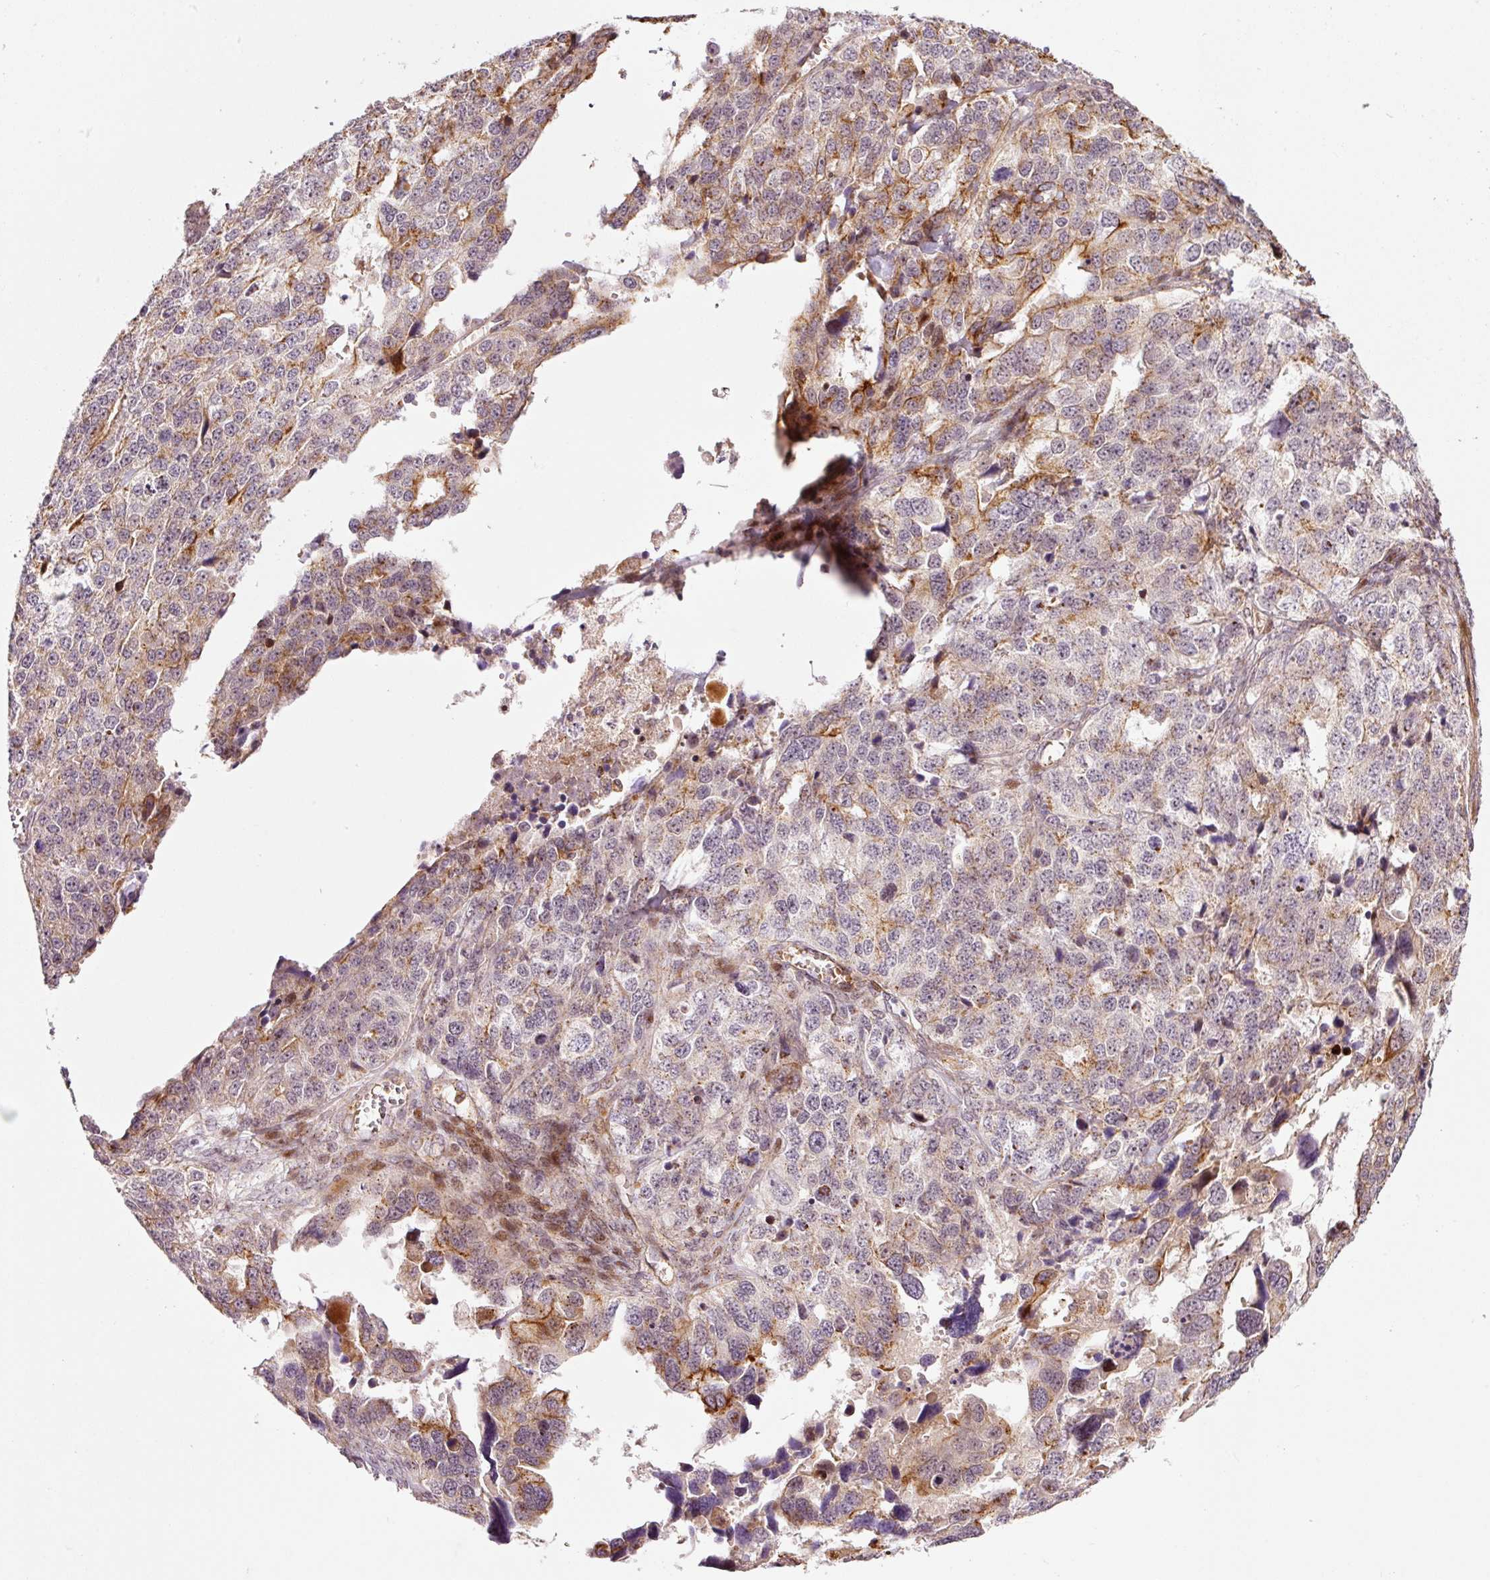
{"staining": {"intensity": "moderate", "quantity": "25%-75%", "location": "cytoplasmic/membranous"}, "tissue": "ovarian cancer", "cell_type": "Tumor cells", "image_type": "cancer", "snomed": [{"axis": "morphology", "description": "Cystadenocarcinoma, serous, NOS"}, {"axis": "topography", "description": "Ovary"}], "caption": "Moderate cytoplasmic/membranous protein positivity is seen in approximately 25%-75% of tumor cells in serous cystadenocarcinoma (ovarian). (DAB IHC, brown staining for protein, blue staining for nuclei).", "gene": "ANKRD20A1", "patient": {"sex": "female", "age": 76}}